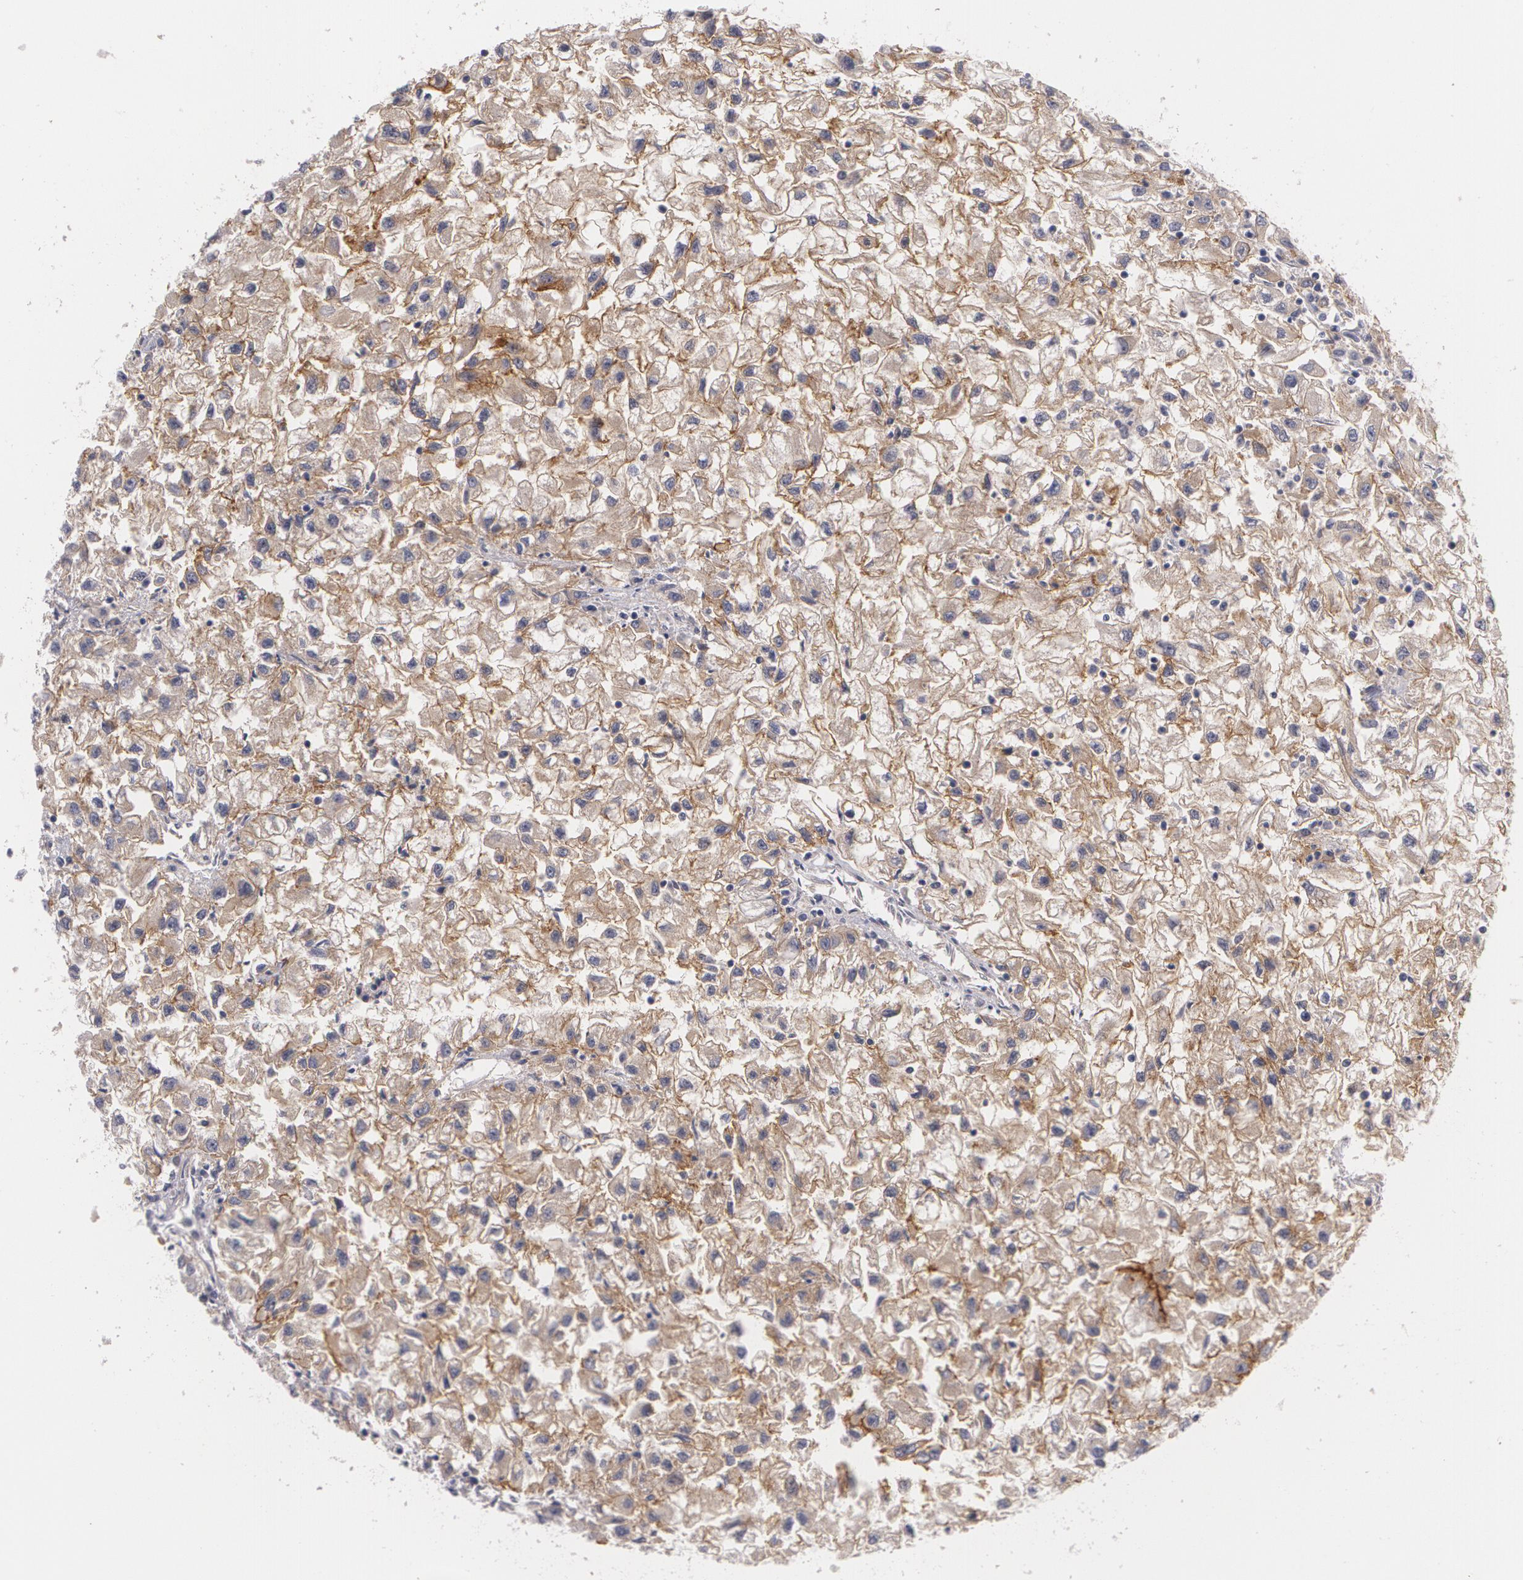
{"staining": {"intensity": "weak", "quantity": ">75%", "location": "cytoplasmic/membranous"}, "tissue": "renal cancer", "cell_type": "Tumor cells", "image_type": "cancer", "snomed": [{"axis": "morphology", "description": "Adenocarcinoma, NOS"}, {"axis": "topography", "description": "Kidney"}], "caption": "Human renal cancer stained for a protein (brown) shows weak cytoplasmic/membranous positive positivity in approximately >75% of tumor cells.", "gene": "CASK", "patient": {"sex": "male", "age": 59}}